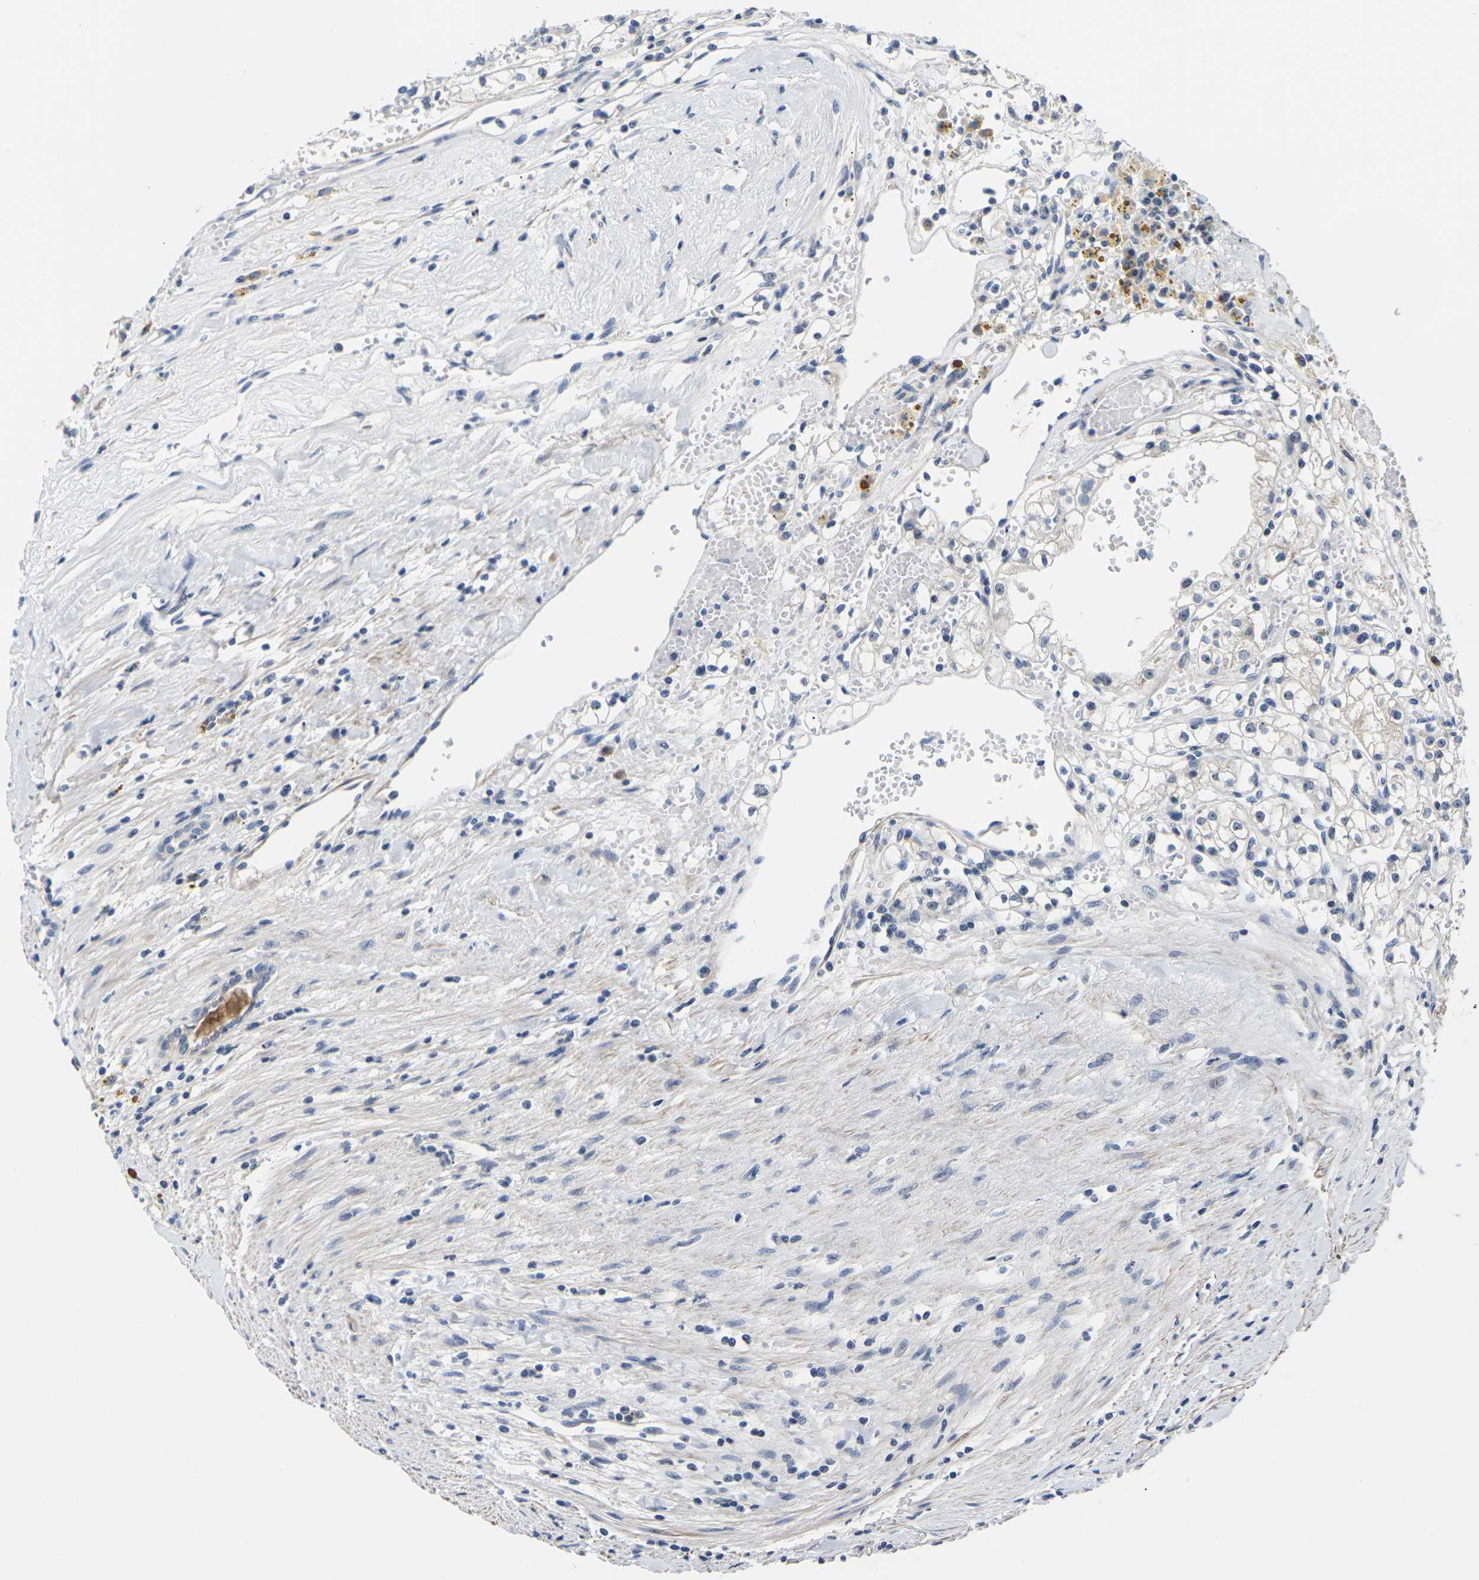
{"staining": {"intensity": "negative", "quantity": "none", "location": "none"}, "tissue": "renal cancer", "cell_type": "Tumor cells", "image_type": "cancer", "snomed": [{"axis": "morphology", "description": "Adenocarcinoma, NOS"}, {"axis": "topography", "description": "Kidney"}], "caption": "Immunohistochemical staining of human renal cancer (adenocarcinoma) exhibits no significant expression in tumor cells.", "gene": "ST6GAL2", "patient": {"sex": "male", "age": 56}}